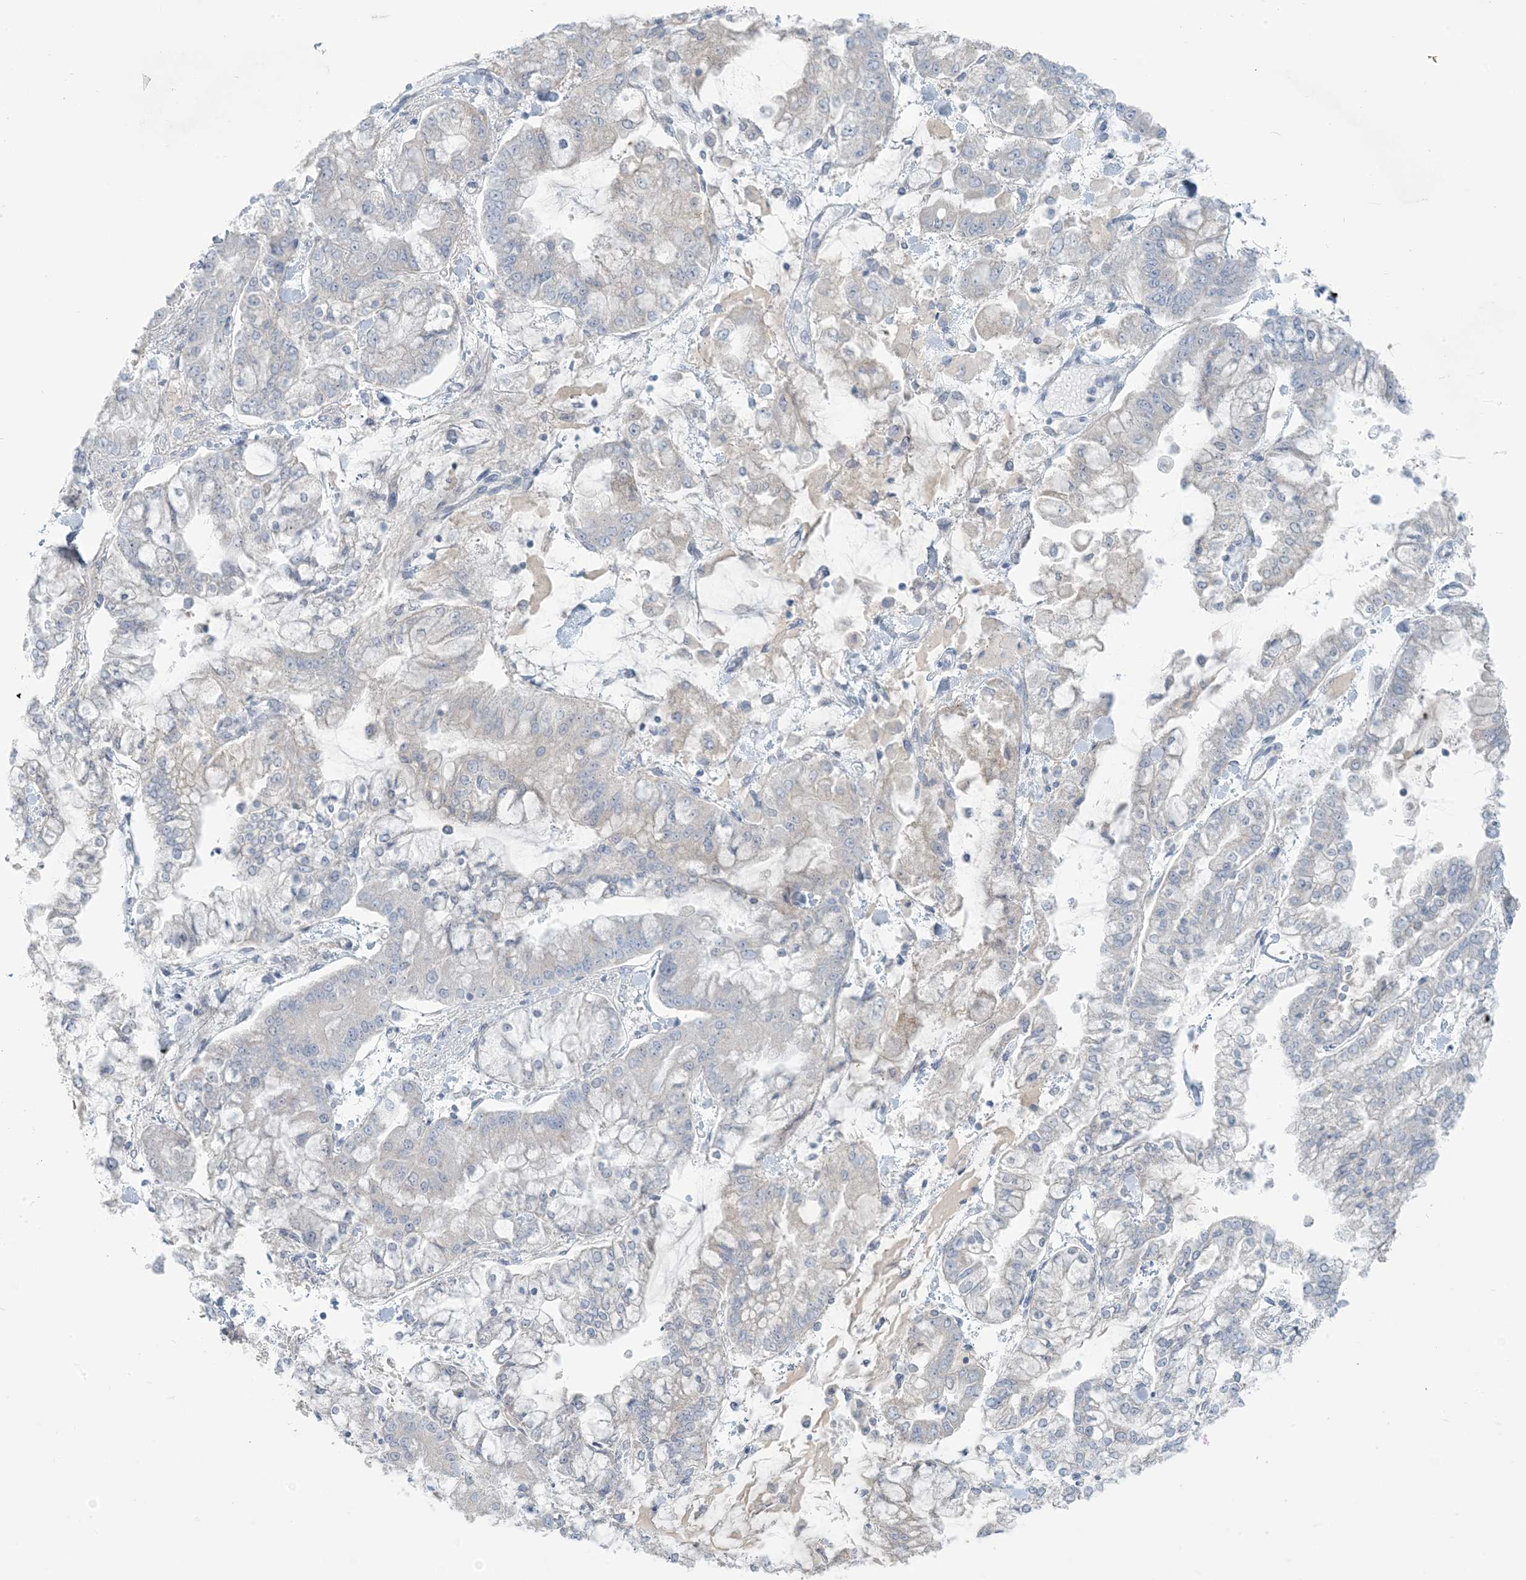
{"staining": {"intensity": "negative", "quantity": "none", "location": "none"}, "tissue": "stomach cancer", "cell_type": "Tumor cells", "image_type": "cancer", "snomed": [{"axis": "morphology", "description": "Normal tissue, NOS"}, {"axis": "morphology", "description": "Adenocarcinoma, NOS"}, {"axis": "topography", "description": "Stomach, upper"}, {"axis": "topography", "description": "Stomach"}], "caption": "High power microscopy micrograph of an immunohistochemistry micrograph of stomach adenocarcinoma, revealing no significant positivity in tumor cells.", "gene": "SCML1", "patient": {"sex": "male", "age": 76}}